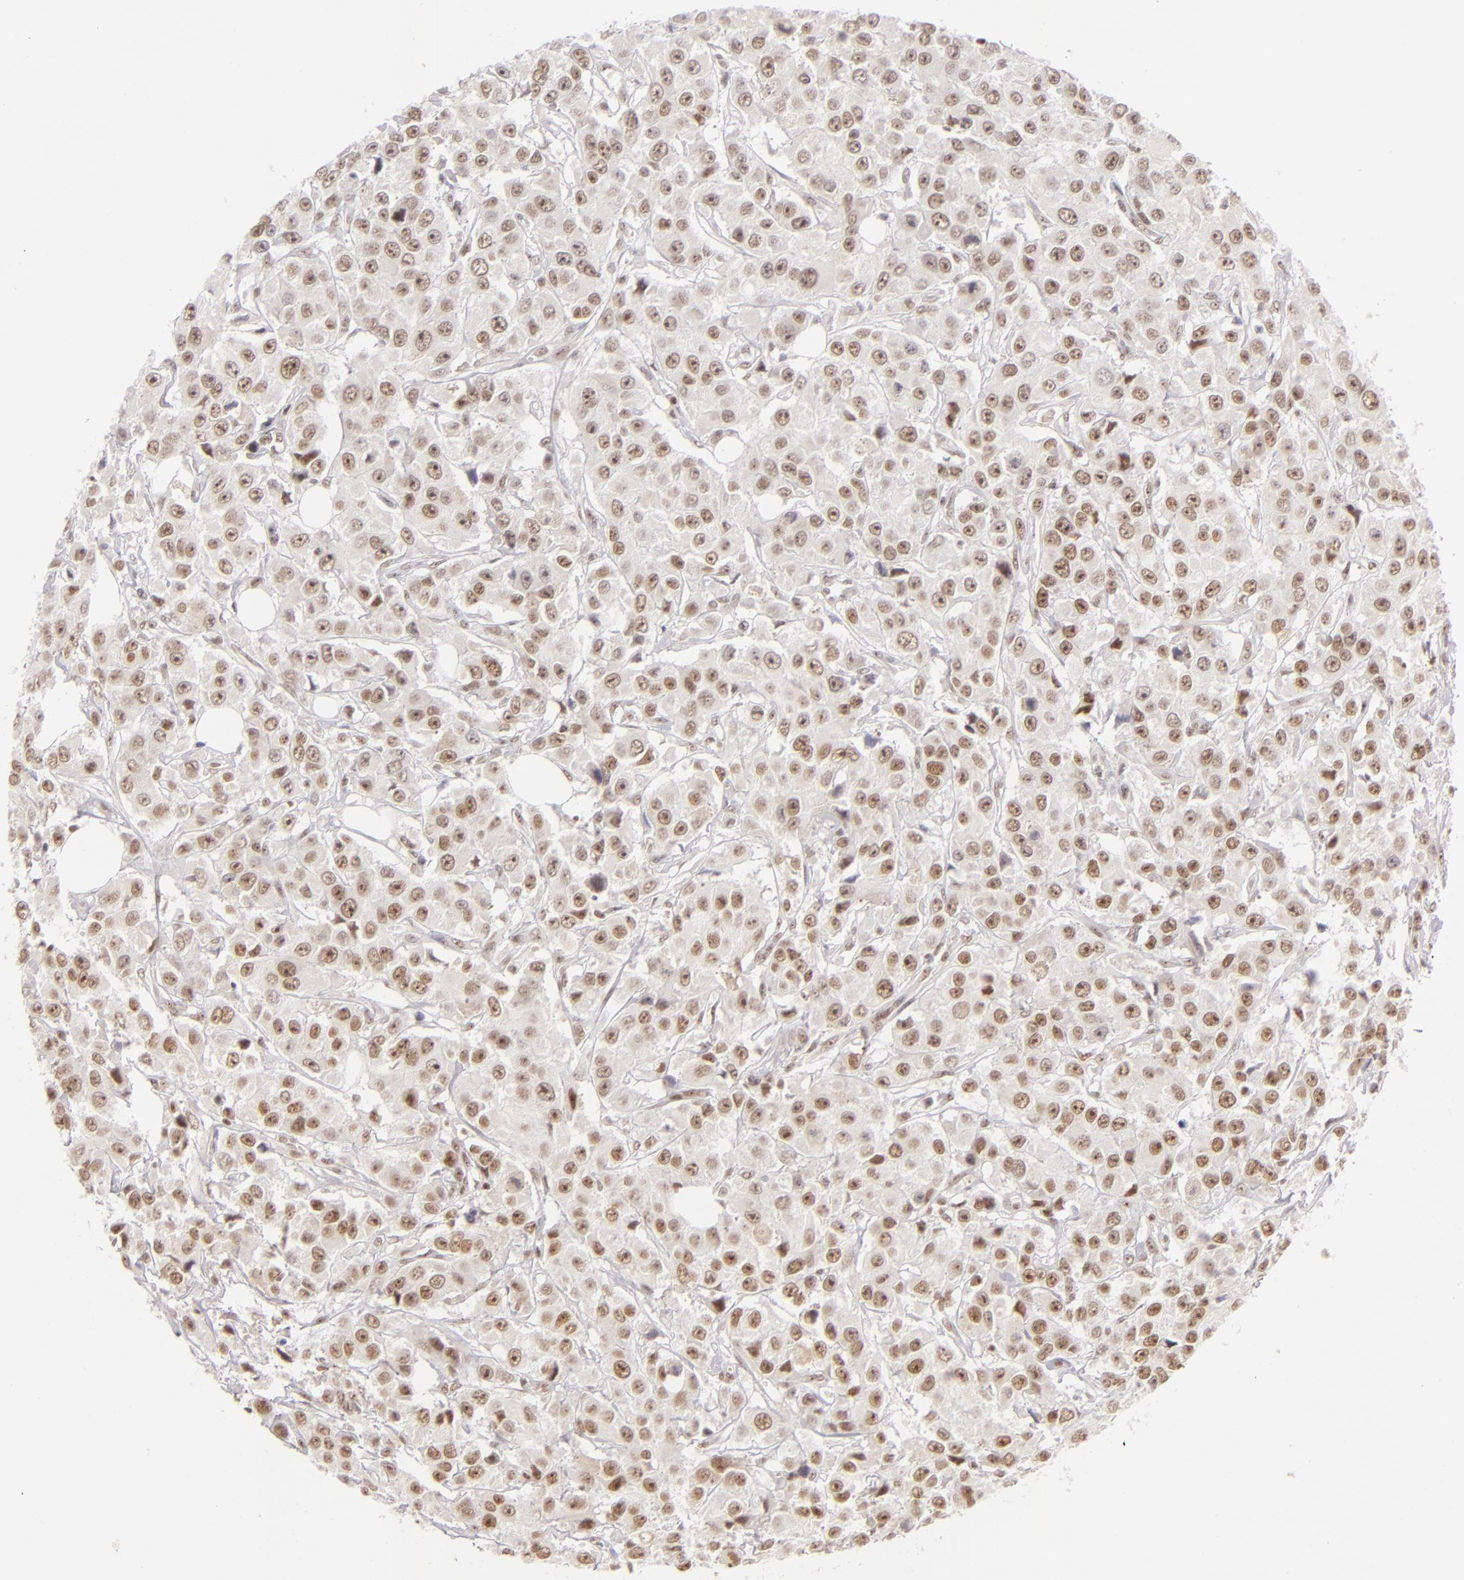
{"staining": {"intensity": "moderate", "quantity": ">75%", "location": "nuclear"}, "tissue": "breast cancer", "cell_type": "Tumor cells", "image_type": "cancer", "snomed": [{"axis": "morphology", "description": "Duct carcinoma"}, {"axis": "topography", "description": "Breast"}], "caption": "Human breast invasive ductal carcinoma stained with a protein marker reveals moderate staining in tumor cells.", "gene": "DAXX", "patient": {"sex": "female", "age": 58}}